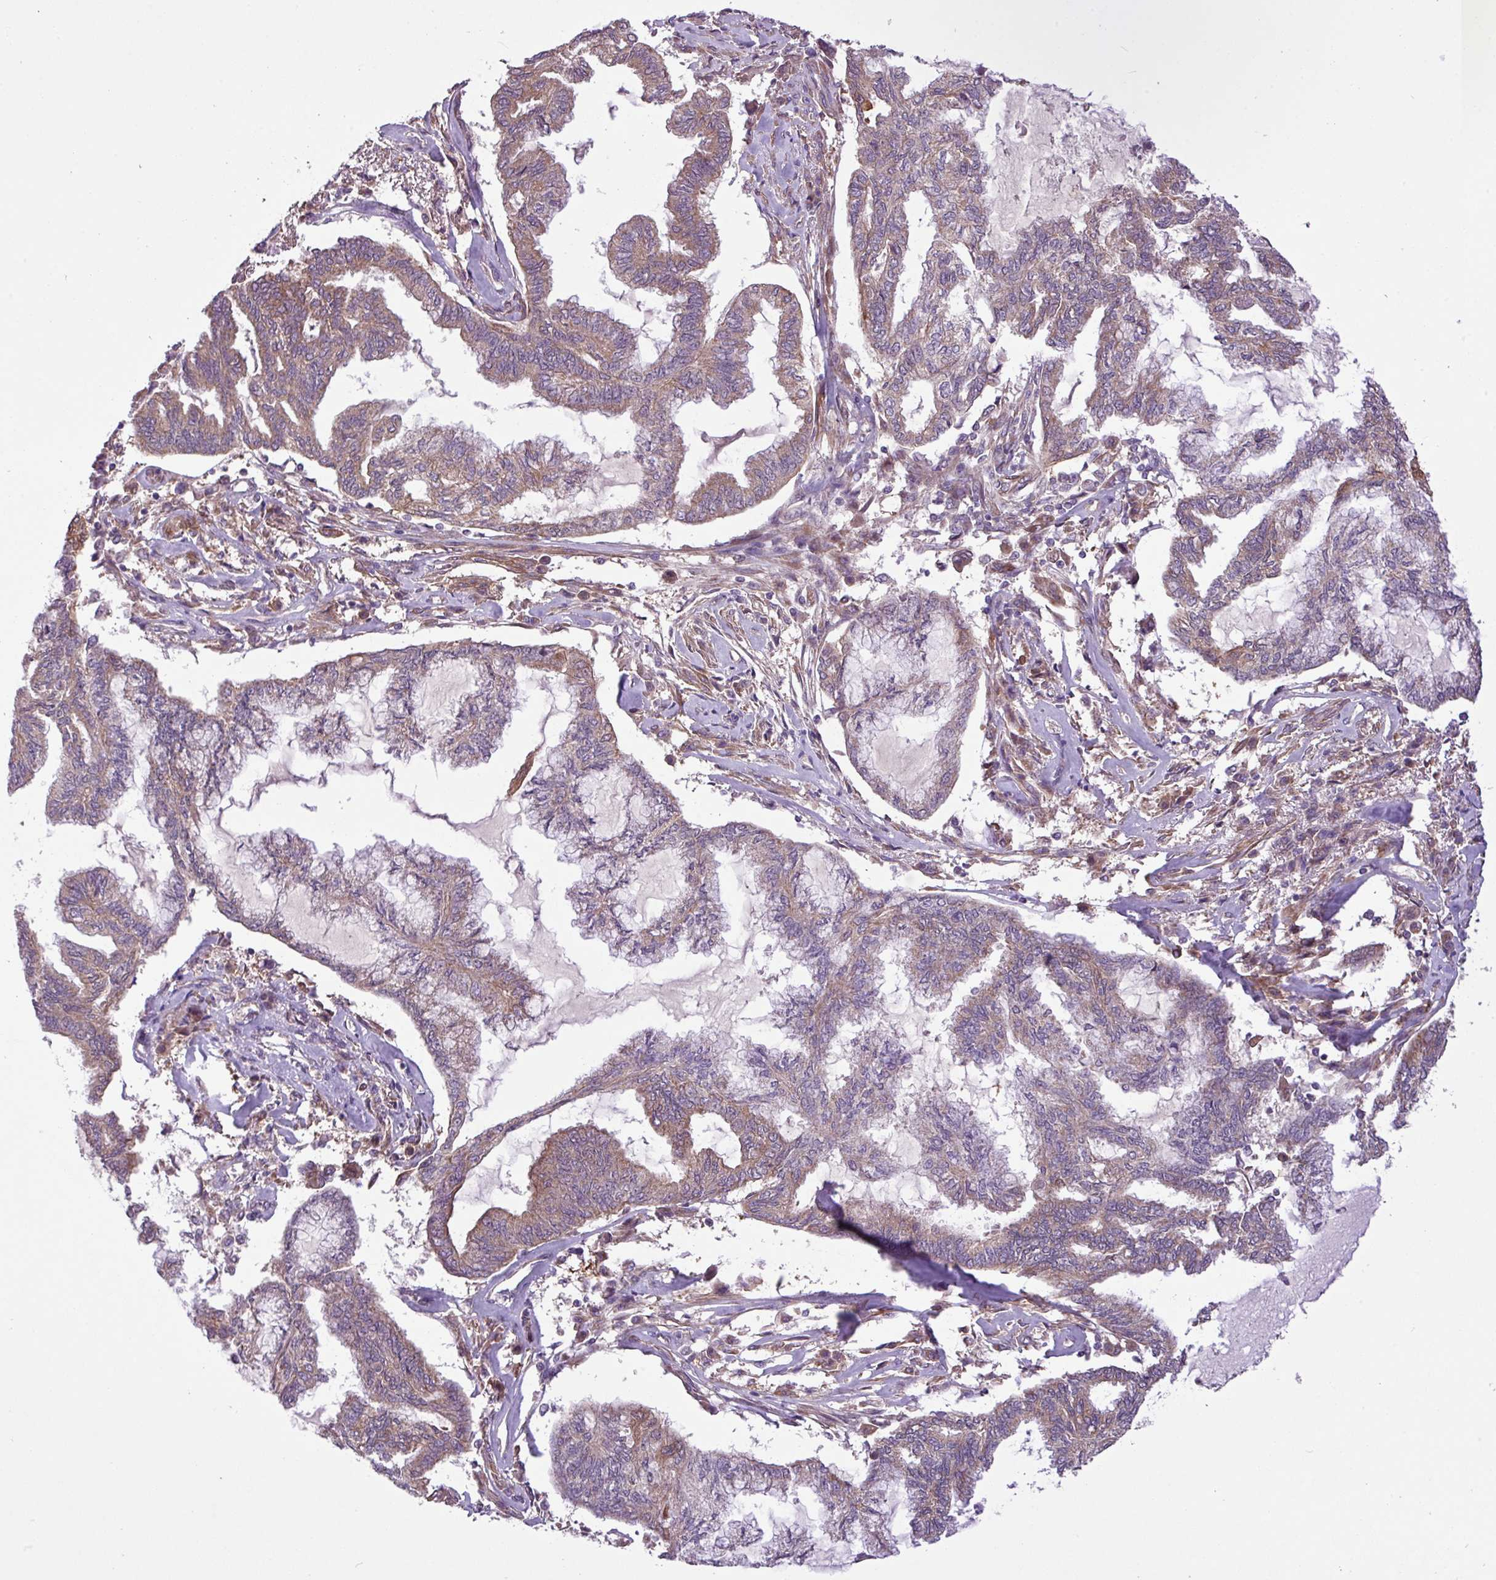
{"staining": {"intensity": "weak", "quantity": "25%-75%", "location": "cytoplasmic/membranous"}, "tissue": "endometrial cancer", "cell_type": "Tumor cells", "image_type": "cancer", "snomed": [{"axis": "morphology", "description": "Adenocarcinoma, NOS"}, {"axis": "topography", "description": "Endometrium"}], "caption": "High-magnification brightfield microscopy of adenocarcinoma (endometrial) stained with DAB (3,3'-diaminobenzidine) (brown) and counterstained with hematoxylin (blue). tumor cells exhibit weak cytoplasmic/membranous expression is identified in about25%-75% of cells.", "gene": "TIMM10B", "patient": {"sex": "female", "age": 86}}